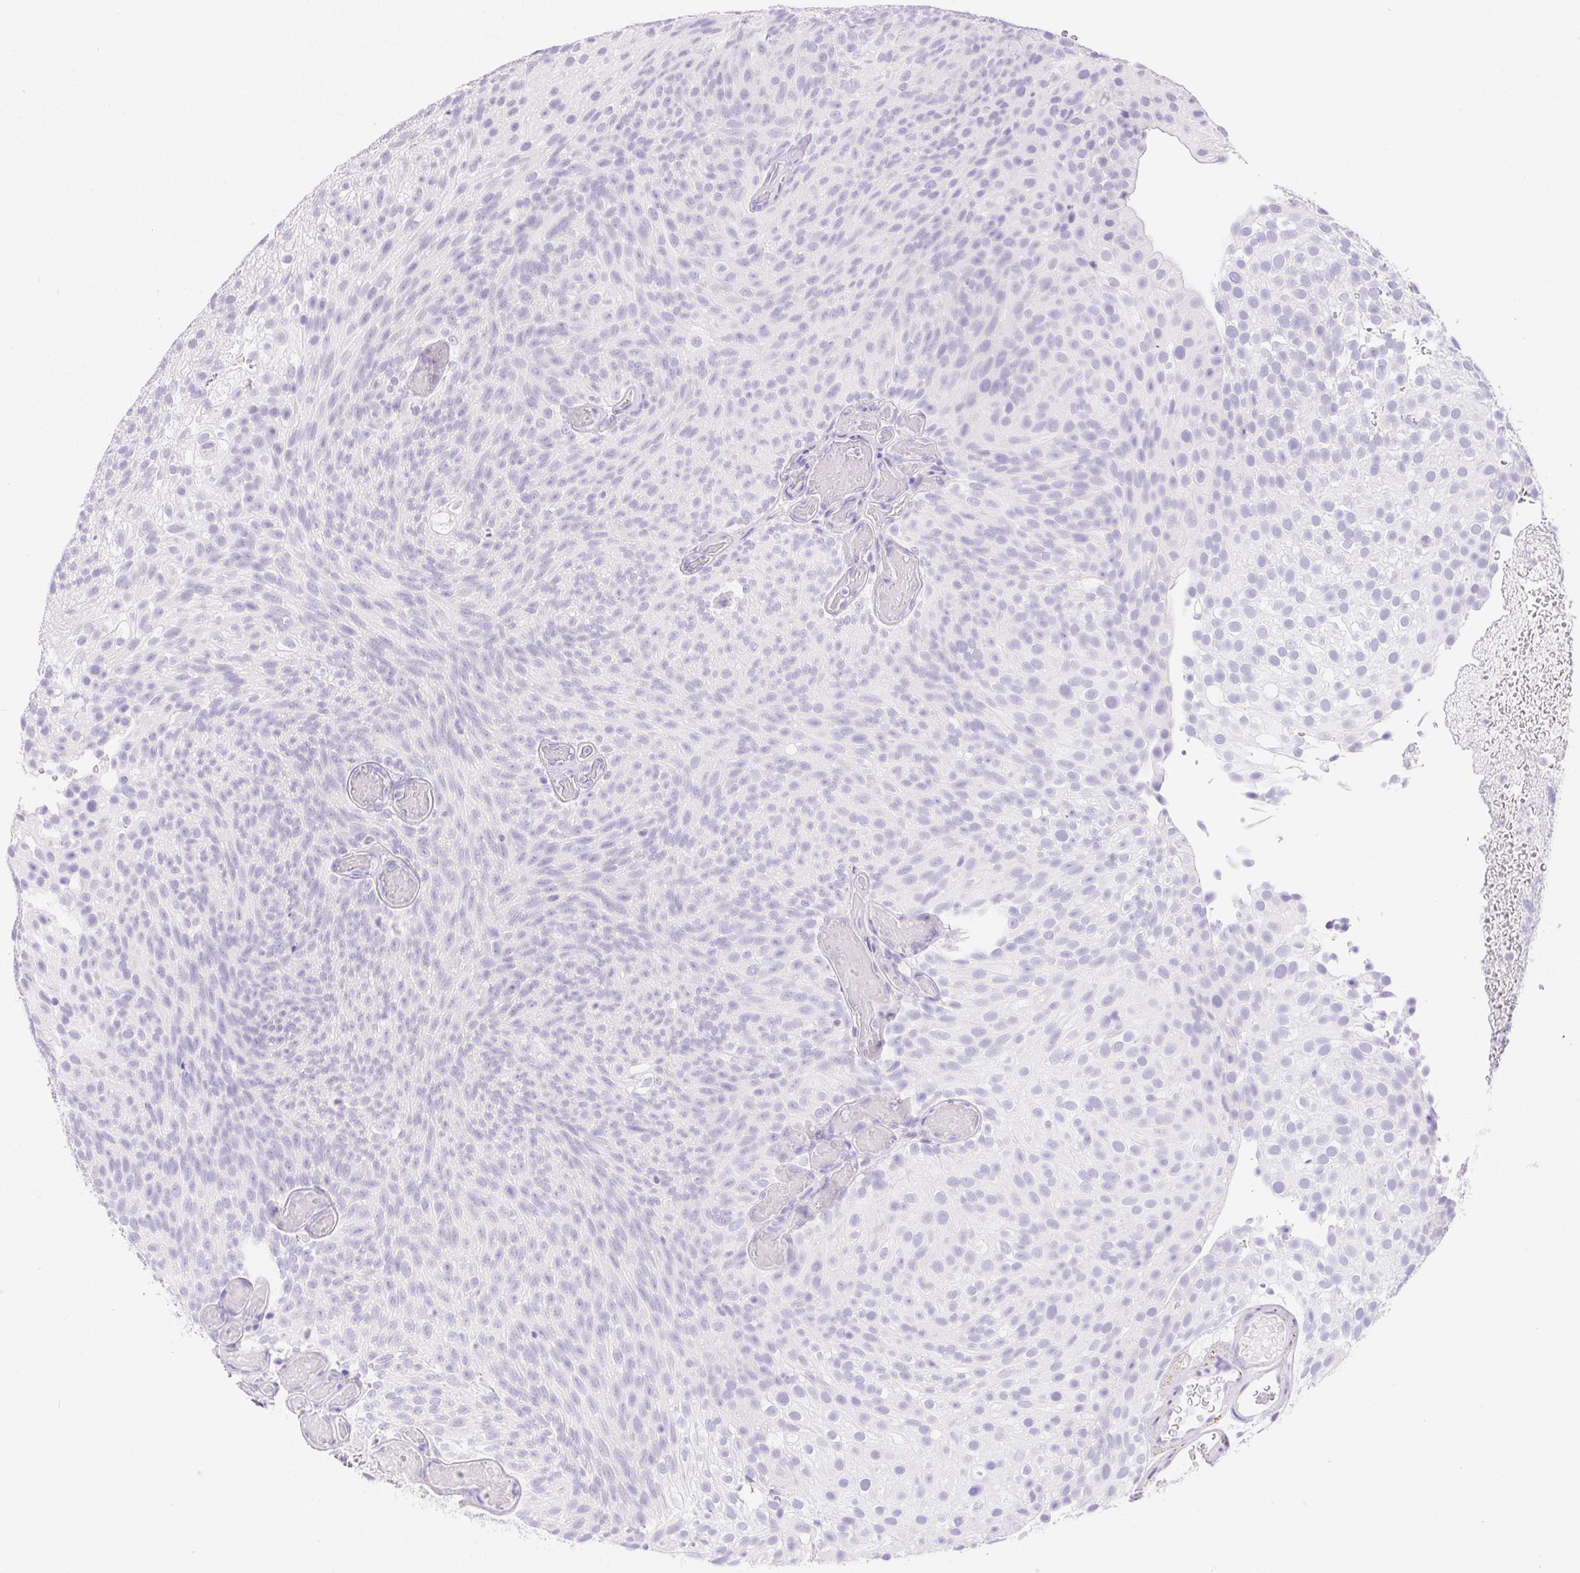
{"staining": {"intensity": "negative", "quantity": "none", "location": "none"}, "tissue": "urothelial cancer", "cell_type": "Tumor cells", "image_type": "cancer", "snomed": [{"axis": "morphology", "description": "Urothelial carcinoma, Low grade"}, {"axis": "topography", "description": "Urinary bladder"}], "caption": "DAB (3,3'-diaminobenzidine) immunohistochemical staining of human urothelial cancer exhibits no significant staining in tumor cells.", "gene": "PNLIP", "patient": {"sex": "male", "age": 78}}